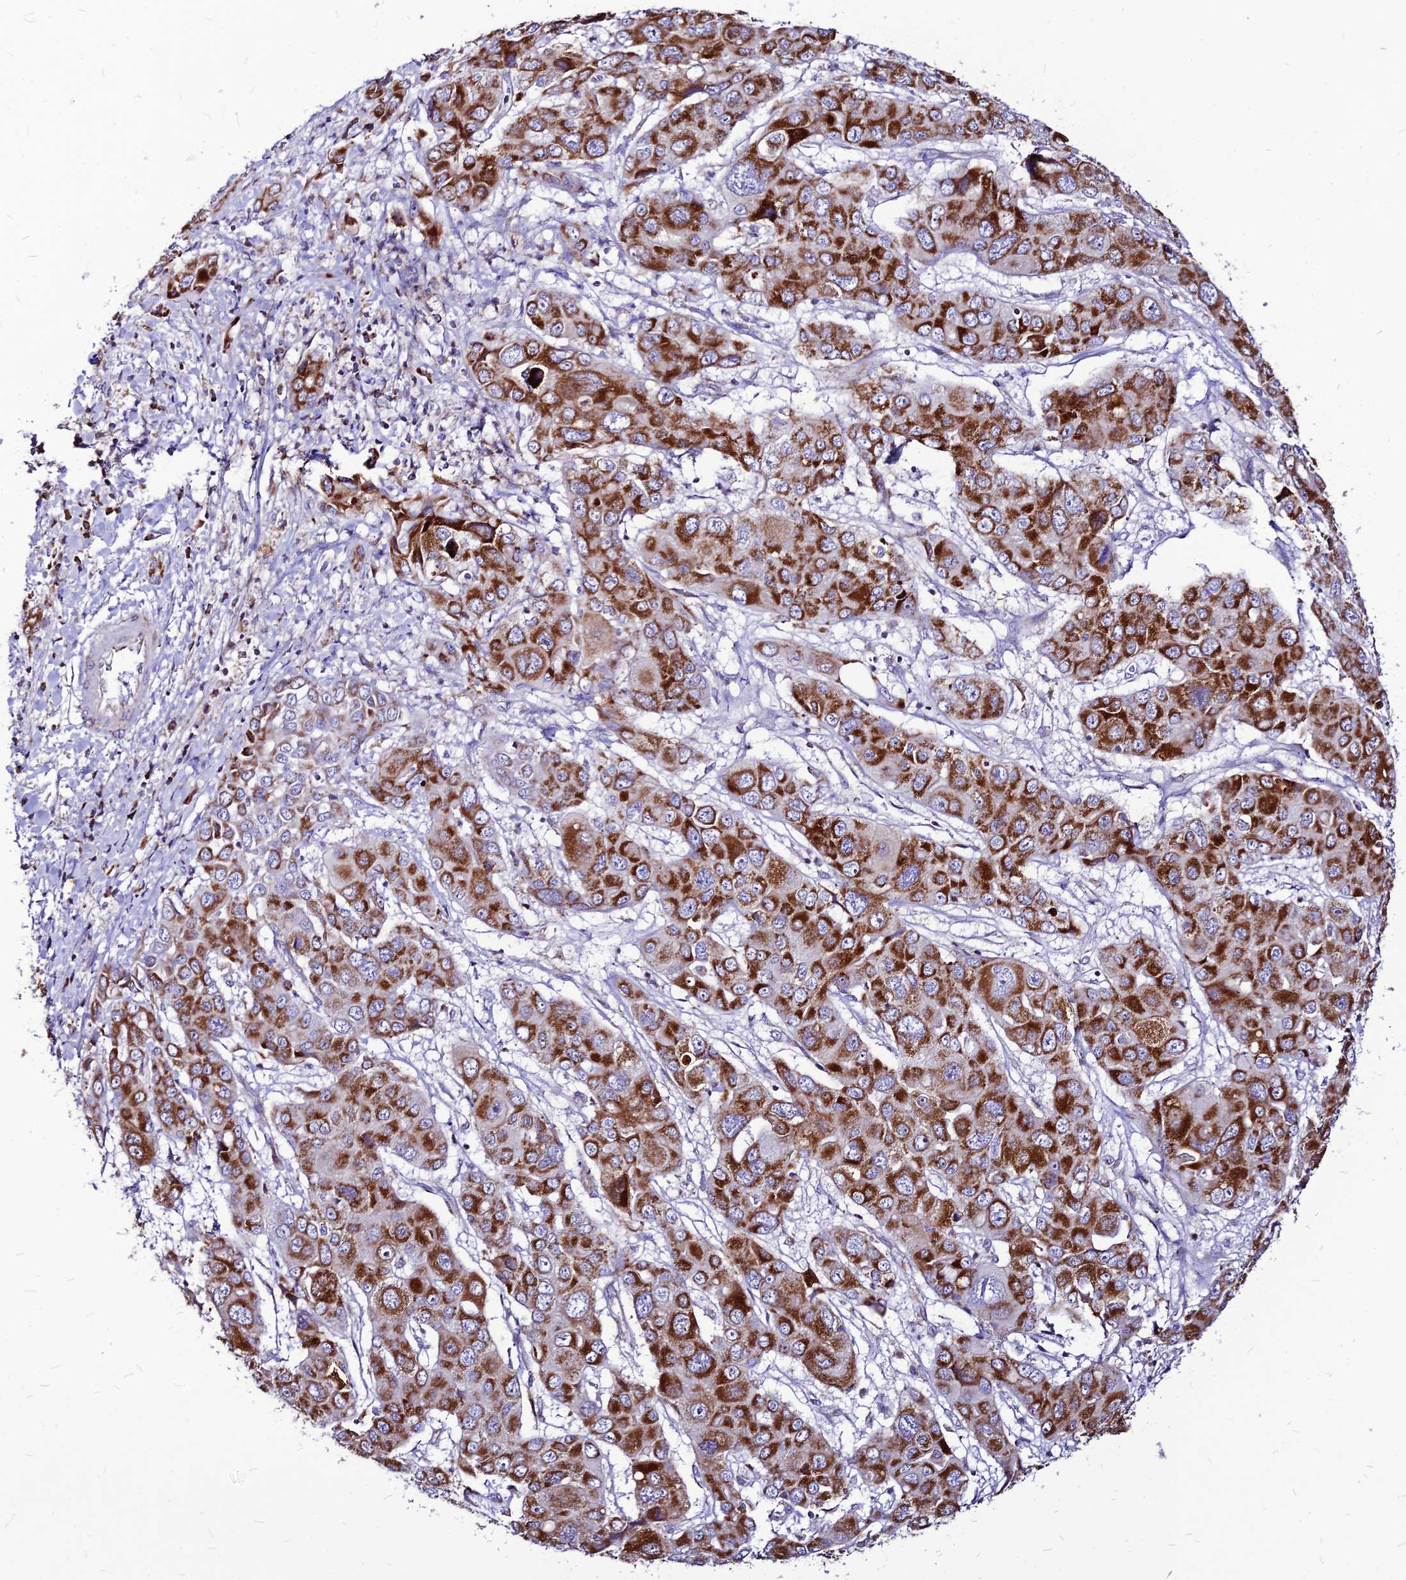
{"staining": {"intensity": "strong", "quantity": ">75%", "location": "cytoplasmic/membranous"}, "tissue": "liver cancer", "cell_type": "Tumor cells", "image_type": "cancer", "snomed": [{"axis": "morphology", "description": "Cholangiocarcinoma"}, {"axis": "topography", "description": "Liver"}], "caption": "Brown immunohistochemical staining in human liver cancer (cholangiocarcinoma) reveals strong cytoplasmic/membranous positivity in about >75% of tumor cells. (DAB (3,3'-diaminobenzidine) IHC, brown staining for protein, blue staining for nuclei).", "gene": "ECI1", "patient": {"sex": "male", "age": 67}}